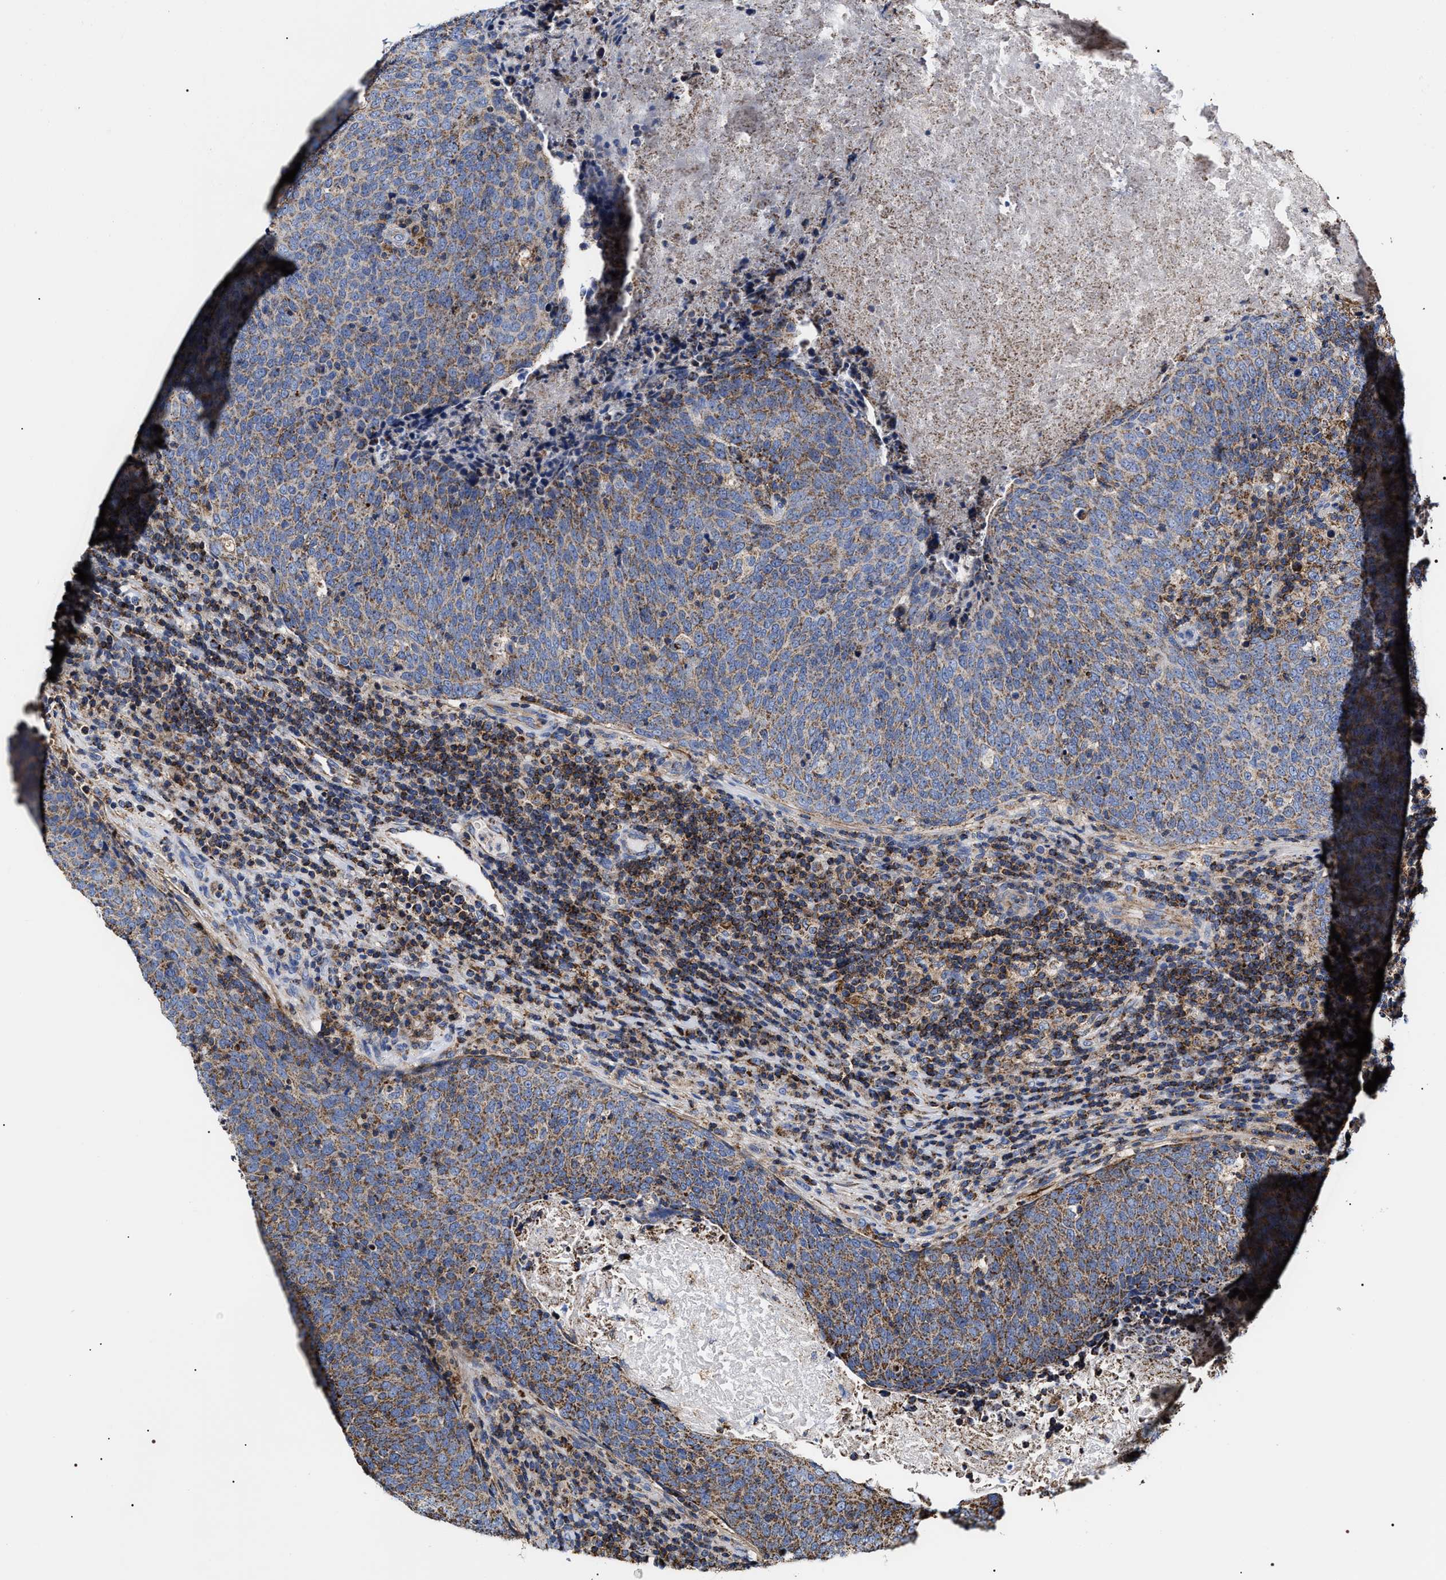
{"staining": {"intensity": "moderate", "quantity": ">75%", "location": "cytoplasmic/membranous"}, "tissue": "head and neck cancer", "cell_type": "Tumor cells", "image_type": "cancer", "snomed": [{"axis": "morphology", "description": "Squamous cell carcinoma, NOS"}, {"axis": "morphology", "description": "Squamous cell carcinoma, metastatic, NOS"}, {"axis": "topography", "description": "Lymph node"}, {"axis": "topography", "description": "Head-Neck"}], "caption": "Immunohistochemistry (IHC) micrograph of neoplastic tissue: metastatic squamous cell carcinoma (head and neck) stained using immunohistochemistry (IHC) displays medium levels of moderate protein expression localized specifically in the cytoplasmic/membranous of tumor cells, appearing as a cytoplasmic/membranous brown color.", "gene": "COG5", "patient": {"sex": "male", "age": 62}}